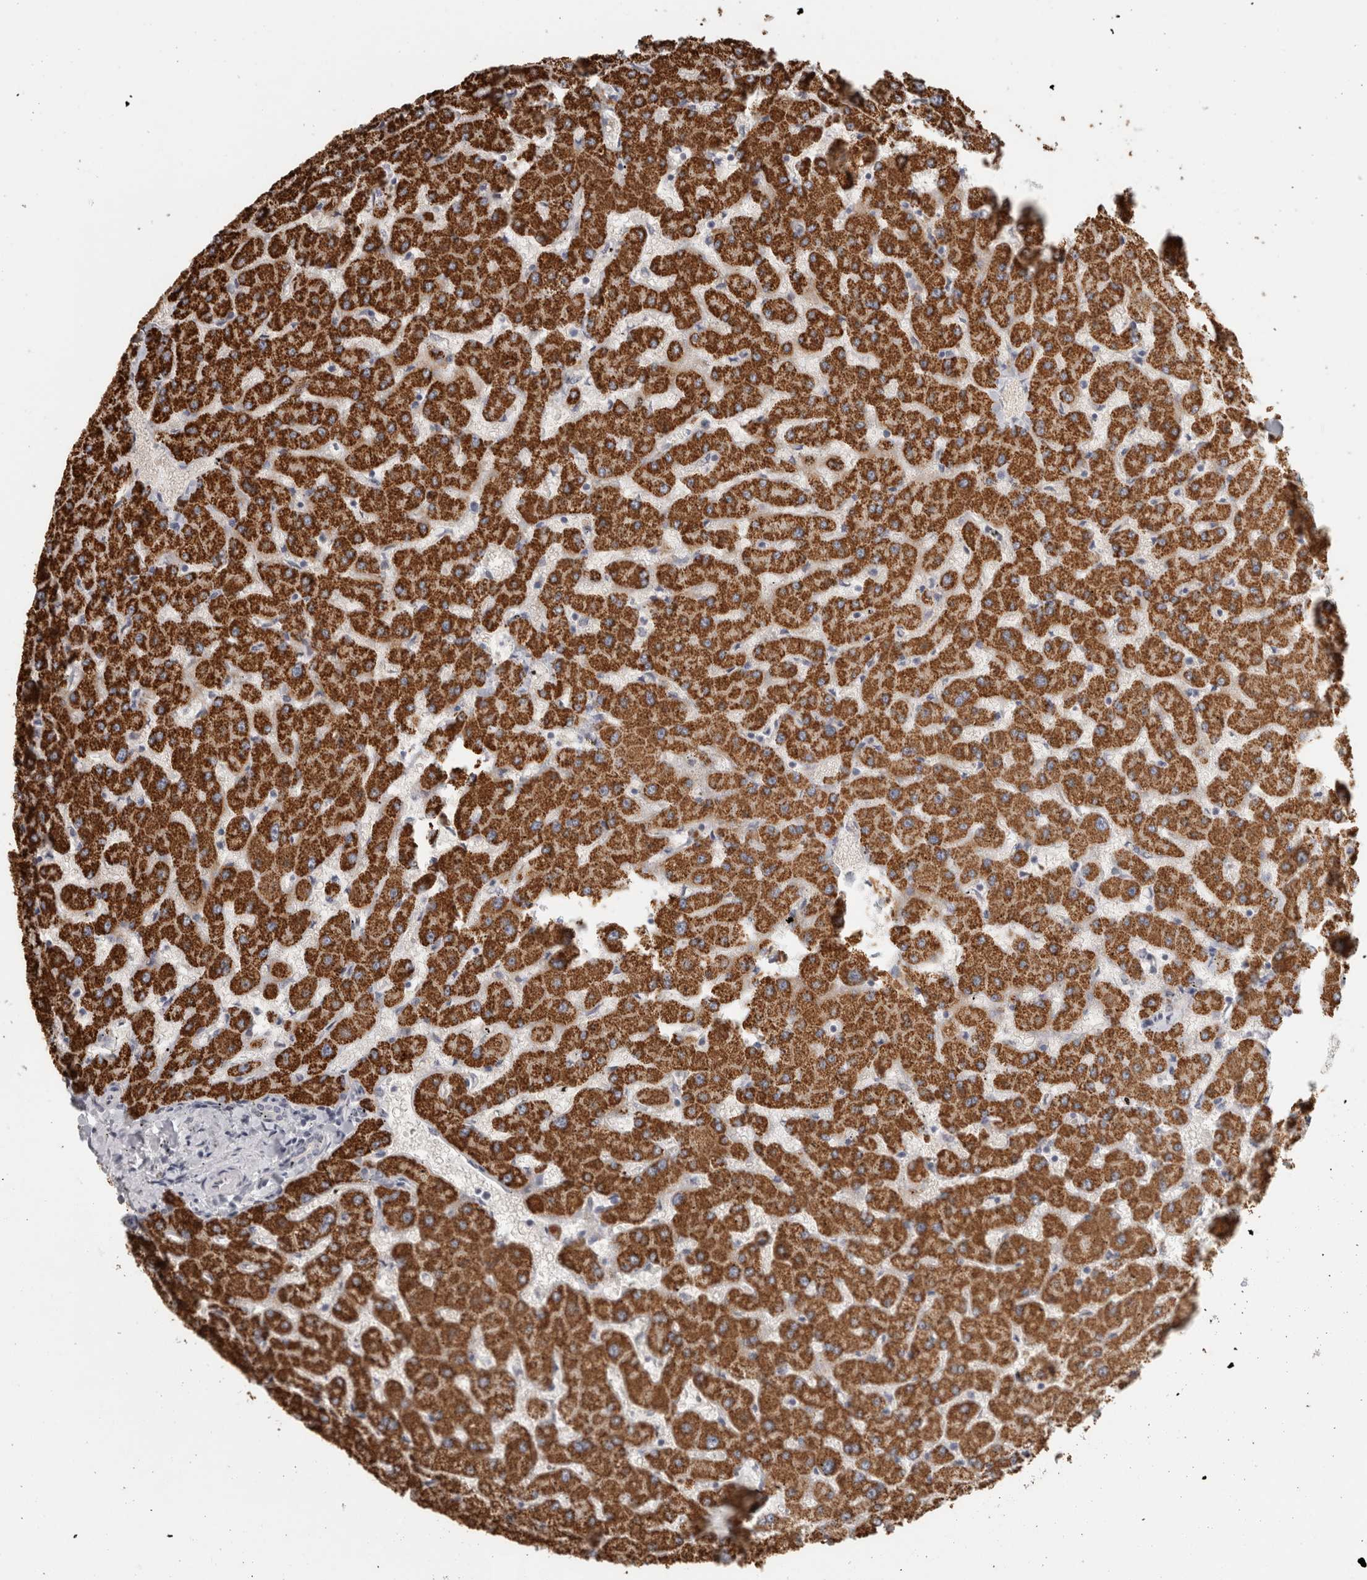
{"staining": {"intensity": "negative", "quantity": "none", "location": "none"}, "tissue": "liver", "cell_type": "Cholangiocytes", "image_type": "normal", "snomed": [{"axis": "morphology", "description": "Normal tissue, NOS"}, {"axis": "topography", "description": "Liver"}], "caption": "Photomicrograph shows no protein staining in cholangiocytes of unremarkable liver. Brightfield microscopy of immunohistochemistry stained with DAB (3,3'-diaminobenzidine) (brown) and hematoxylin (blue), captured at high magnification.", "gene": "FBLIM1", "patient": {"sex": "female", "age": 63}}